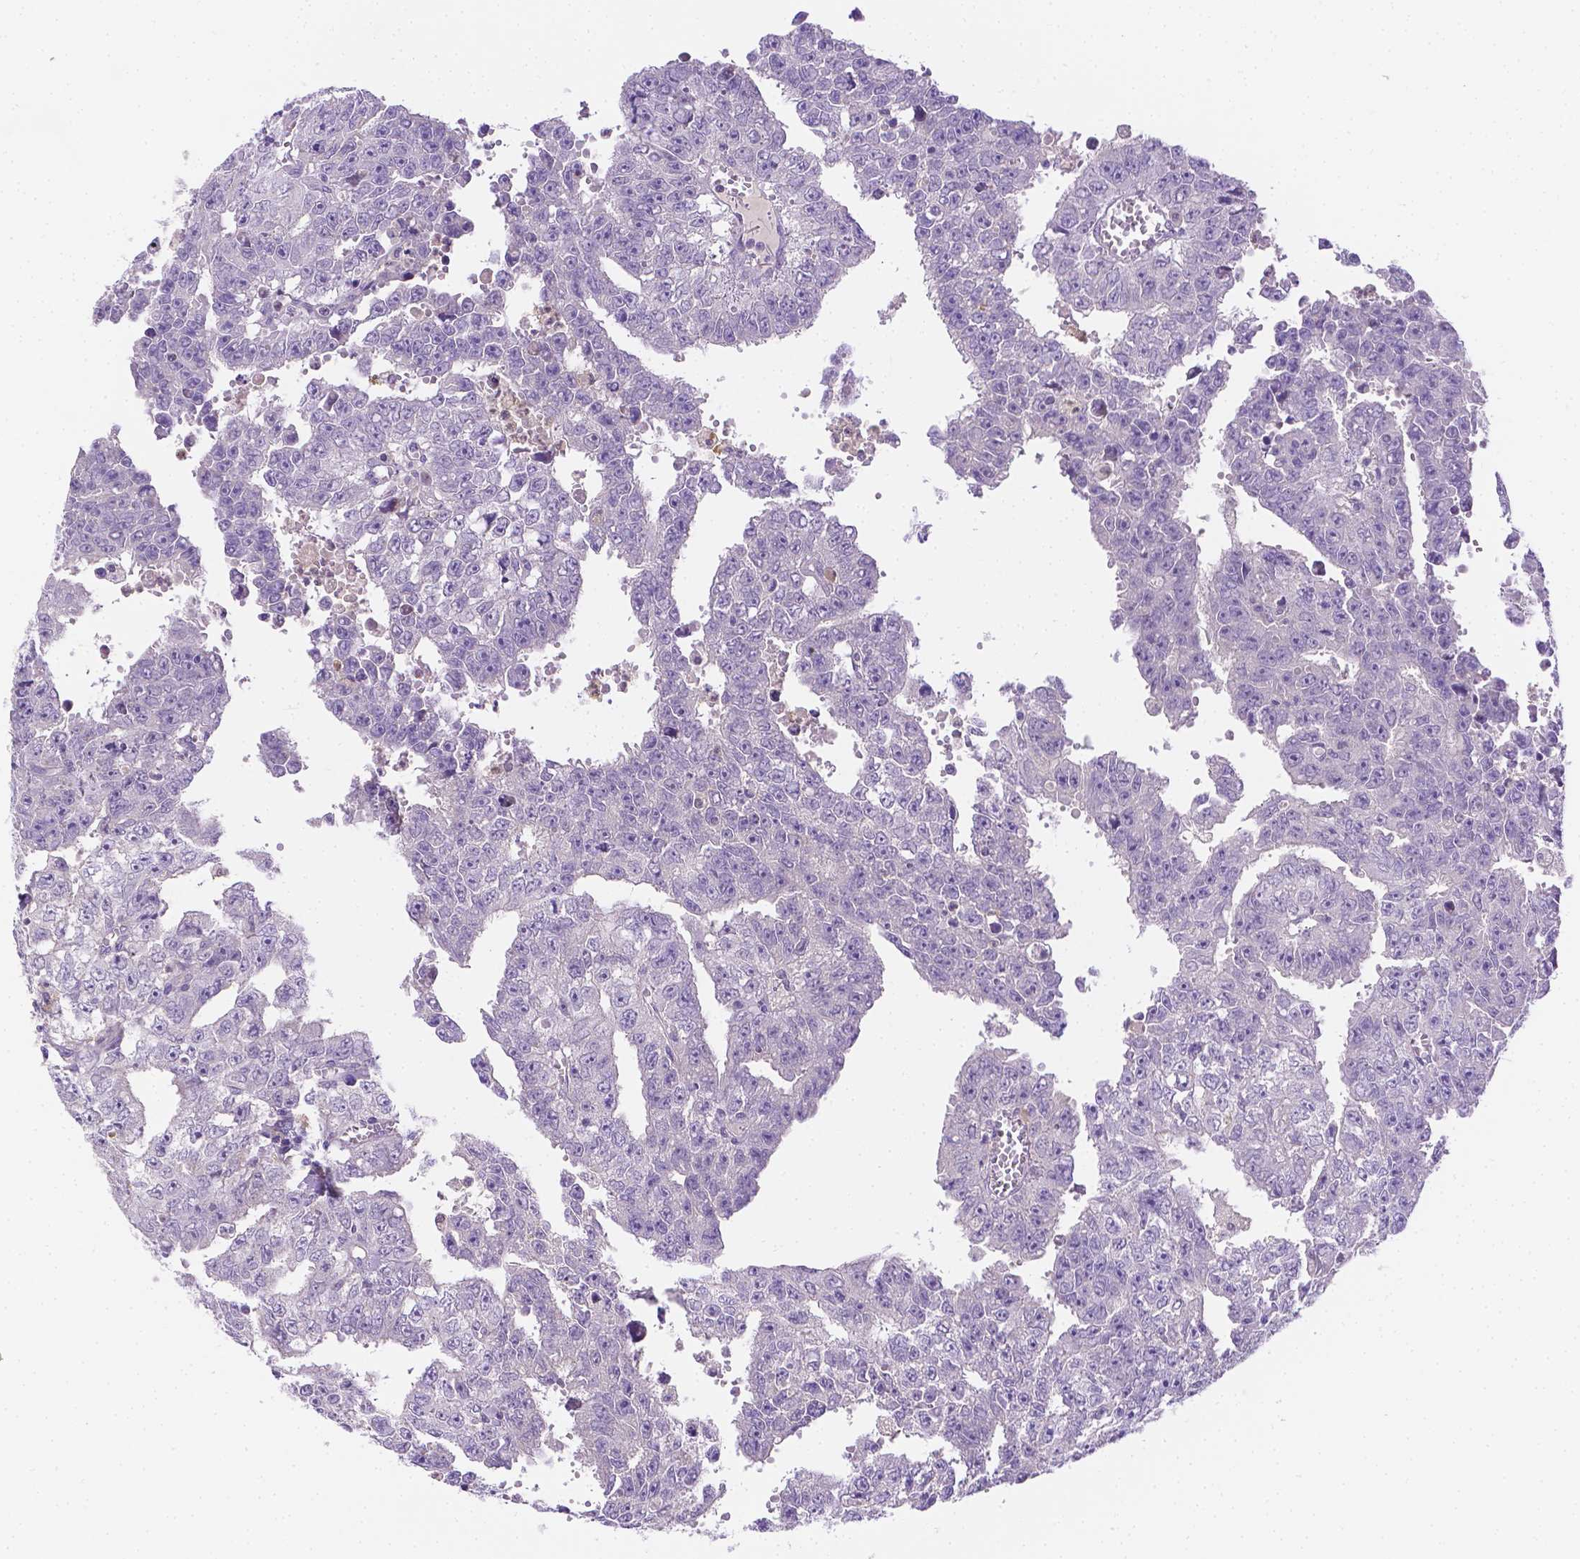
{"staining": {"intensity": "negative", "quantity": "none", "location": "none"}, "tissue": "testis cancer", "cell_type": "Tumor cells", "image_type": "cancer", "snomed": [{"axis": "morphology", "description": "Carcinoma, Embryonal, NOS"}, {"axis": "morphology", "description": "Teratoma, malignant, NOS"}, {"axis": "topography", "description": "Testis"}], "caption": "Image shows no protein positivity in tumor cells of testis embryonal carcinoma tissue. Nuclei are stained in blue.", "gene": "NXPH2", "patient": {"sex": "male", "age": 24}}